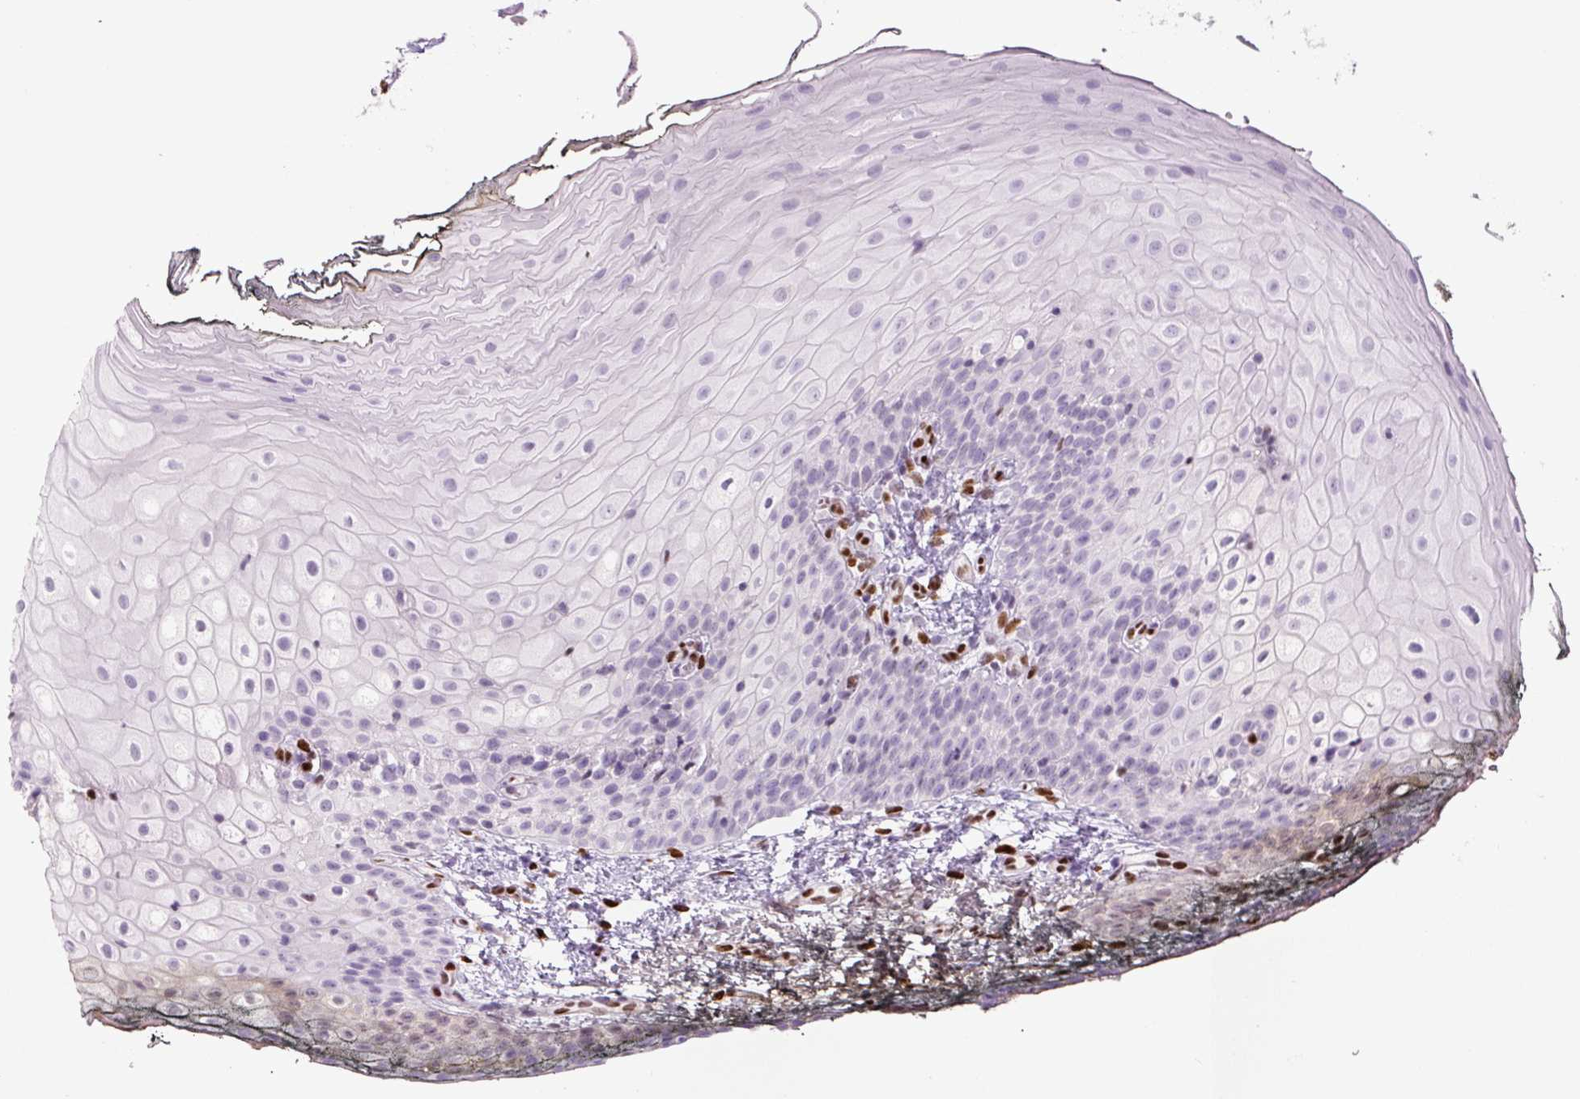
{"staining": {"intensity": "negative", "quantity": "none", "location": "none"}, "tissue": "oral mucosa", "cell_type": "Squamous epithelial cells", "image_type": "normal", "snomed": [{"axis": "morphology", "description": "Normal tissue, NOS"}, {"axis": "topography", "description": "Oral tissue"}], "caption": "Immunohistochemical staining of unremarkable oral mucosa reveals no significant positivity in squamous epithelial cells. (Immunohistochemistry (ihc), brightfield microscopy, high magnification).", "gene": "ZEB1", "patient": {"sex": "male", "age": 75}}